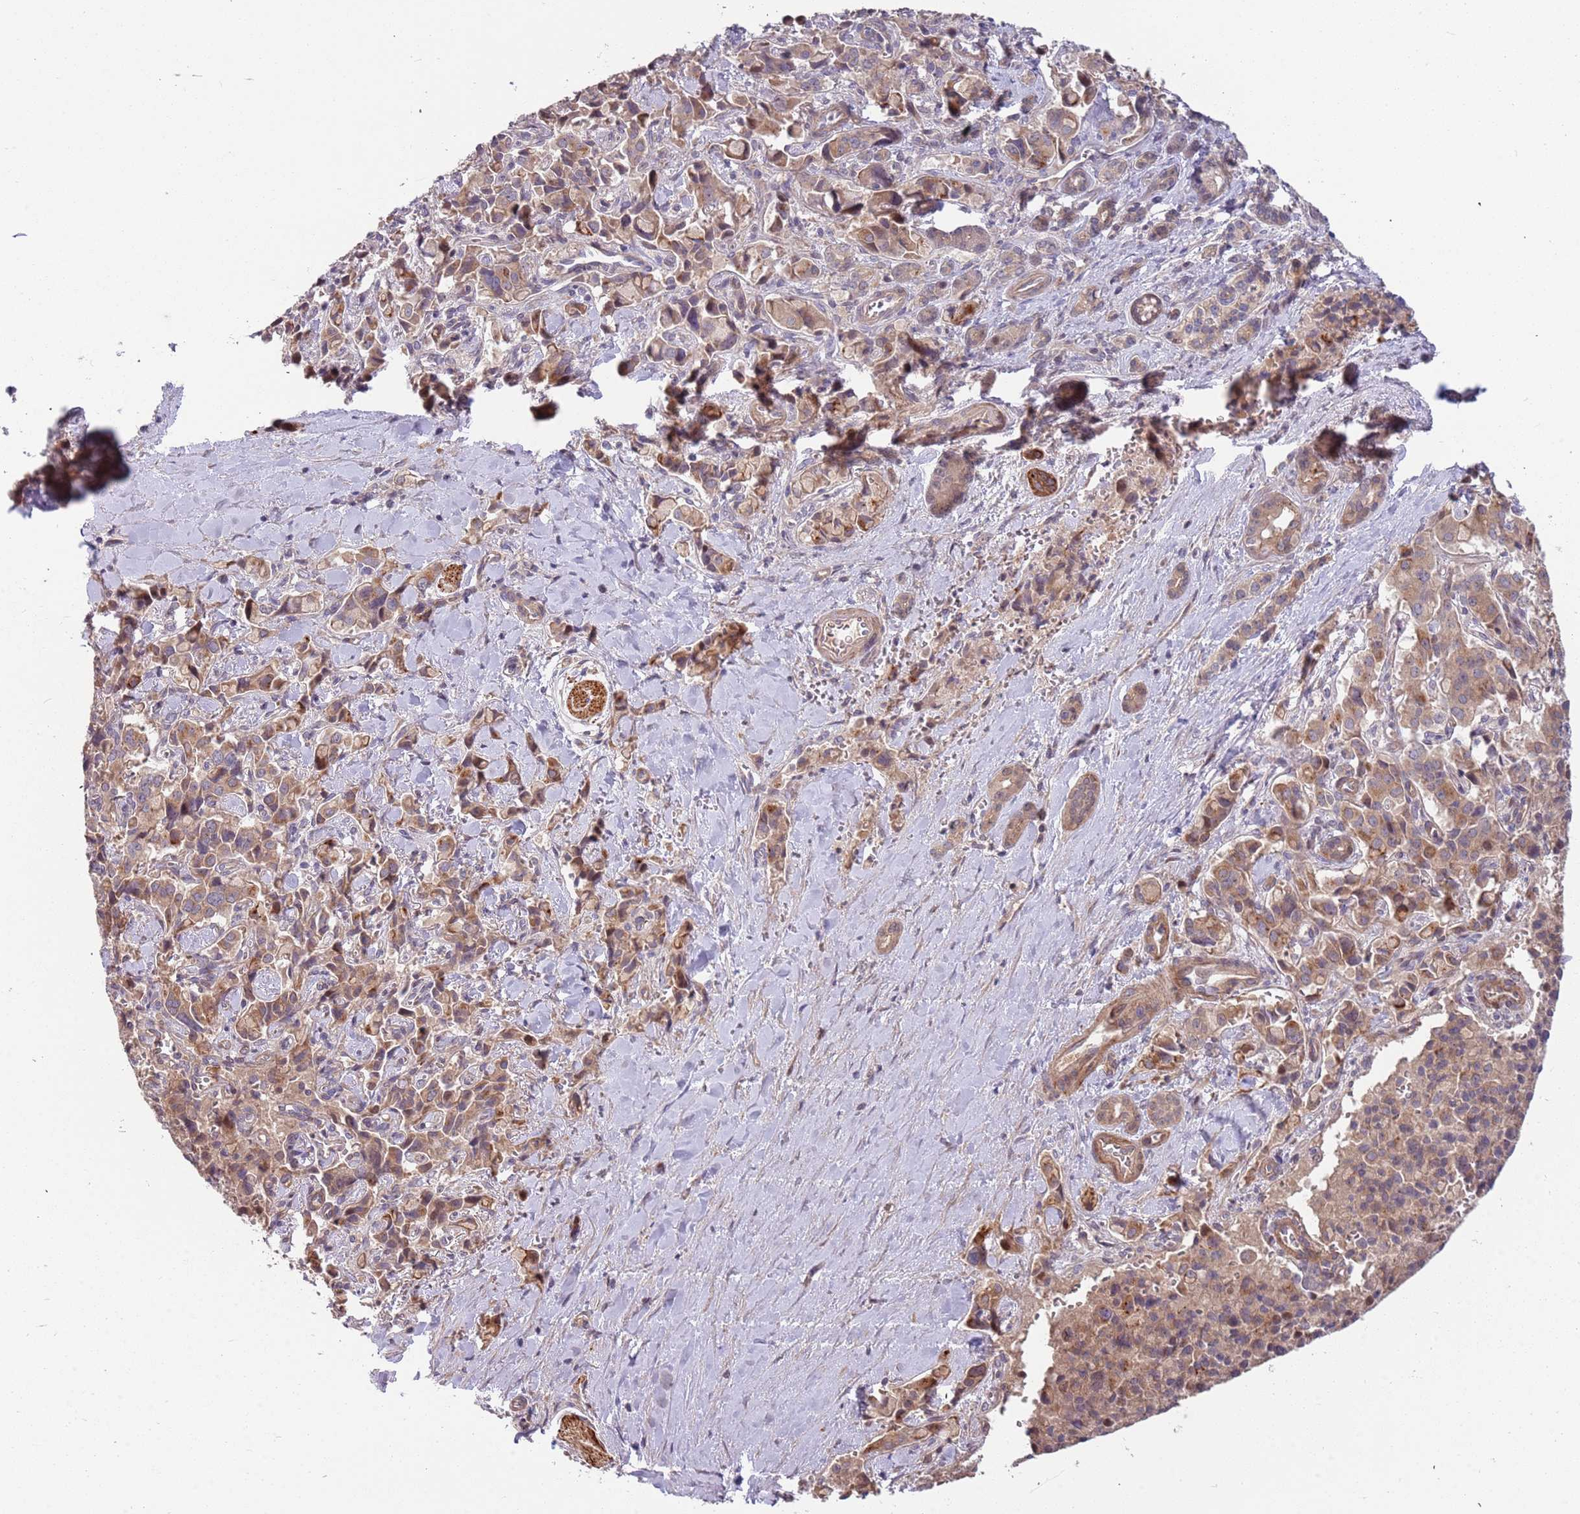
{"staining": {"intensity": "moderate", "quantity": ">75%", "location": "cytoplasmic/membranous"}, "tissue": "pancreatic cancer", "cell_type": "Tumor cells", "image_type": "cancer", "snomed": [{"axis": "morphology", "description": "Adenocarcinoma, NOS"}, {"axis": "topography", "description": "Pancreas"}], "caption": "A high-resolution photomicrograph shows immunohistochemistry staining of adenocarcinoma (pancreatic), which shows moderate cytoplasmic/membranous staining in about >75% of tumor cells.", "gene": "TRAPPC6B", "patient": {"sex": "male", "age": 65}}